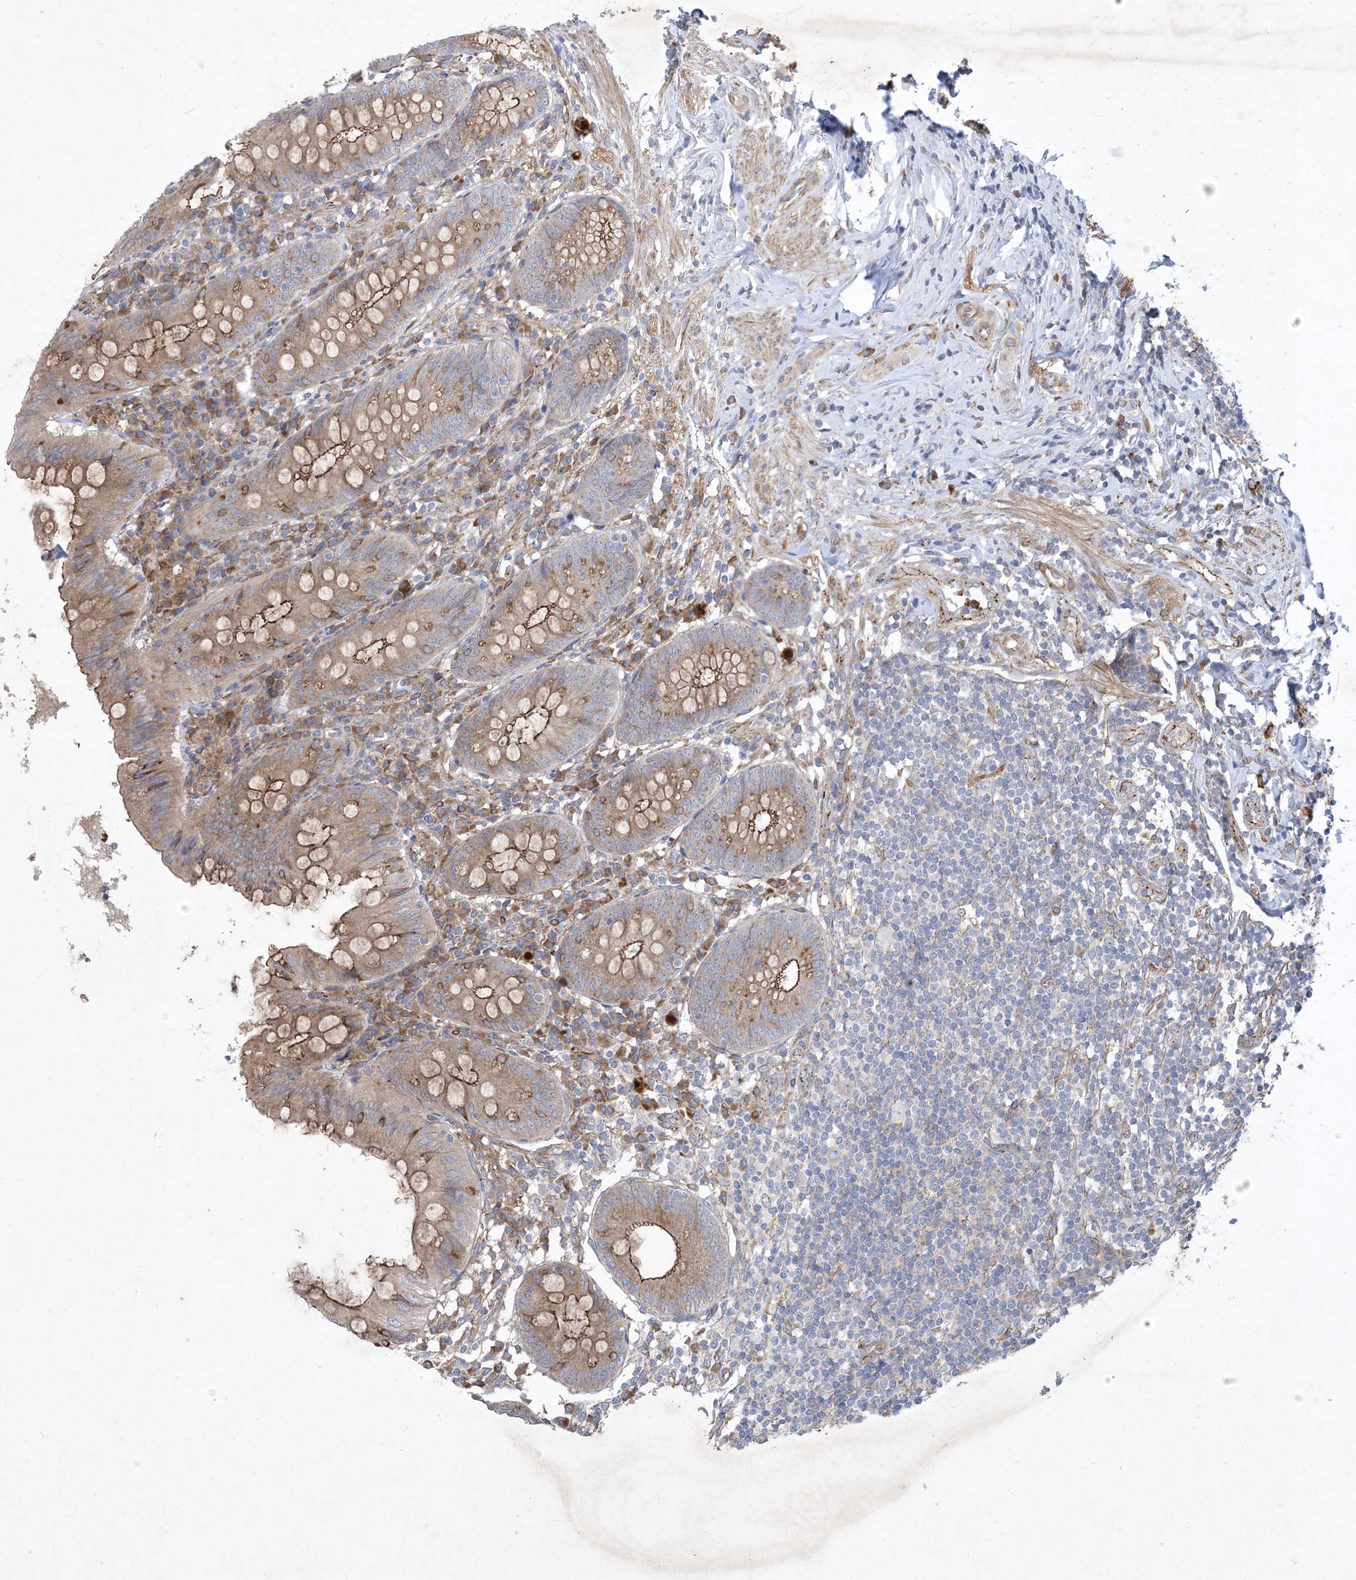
{"staining": {"intensity": "moderate", "quantity": ">75%", "location": "cytoplasmic/membranous"}, "tissue": "appendix", "cell_type": "Glandular cells", "image_type": "normal", "snomed": [{"axis": "morphology", "description": "Normal tissue, NOS"}, {"axis": "topography", "description": "Appendix"}], "caption": "Human appendix stained with a protein marker reveals moderate staining in glandular cells.", "gene": "OTOP1", "patient": {"sex": "female", "age": 54}}